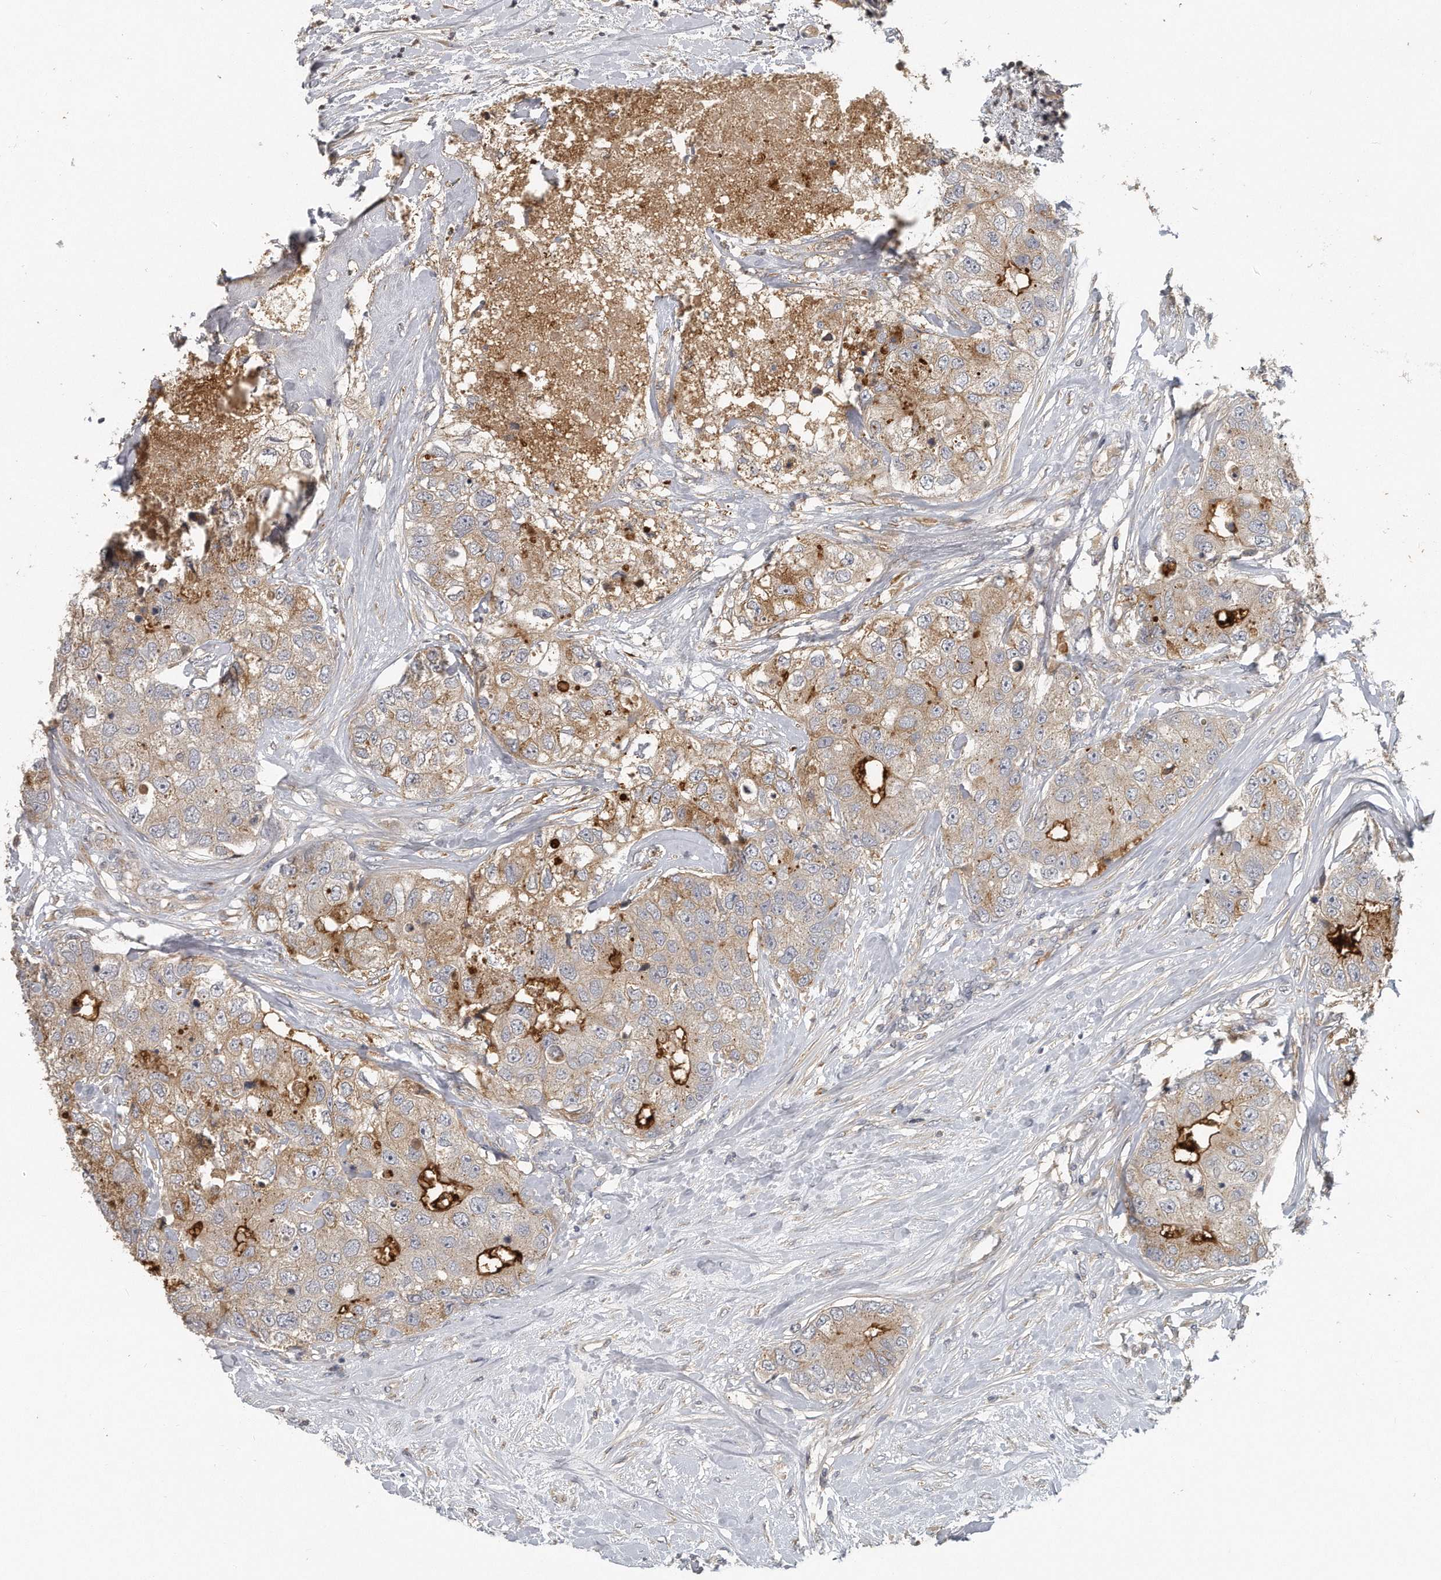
{"staining": {"intensity": "moderate", "quantity": "25%-75%", "location": "cytoplasmic/membranous"}, "tissue": "breast cancer", "cell_type": "Tumor cells", "image_type": "cancer", "snomed": [{"axis": "morphology", "description": "Duct carcinoma"}, {"axis": "topography", "description": "Breast"}], "caption": "An image of breast cancer (infiltrating ductal carcinoma) stained for a protein demonstrates moderate cytoplasmic/membranous brown staining in tumor cells.", "gene": "TRAPPC14", "patient": {"sex": "female", "age": 62}}